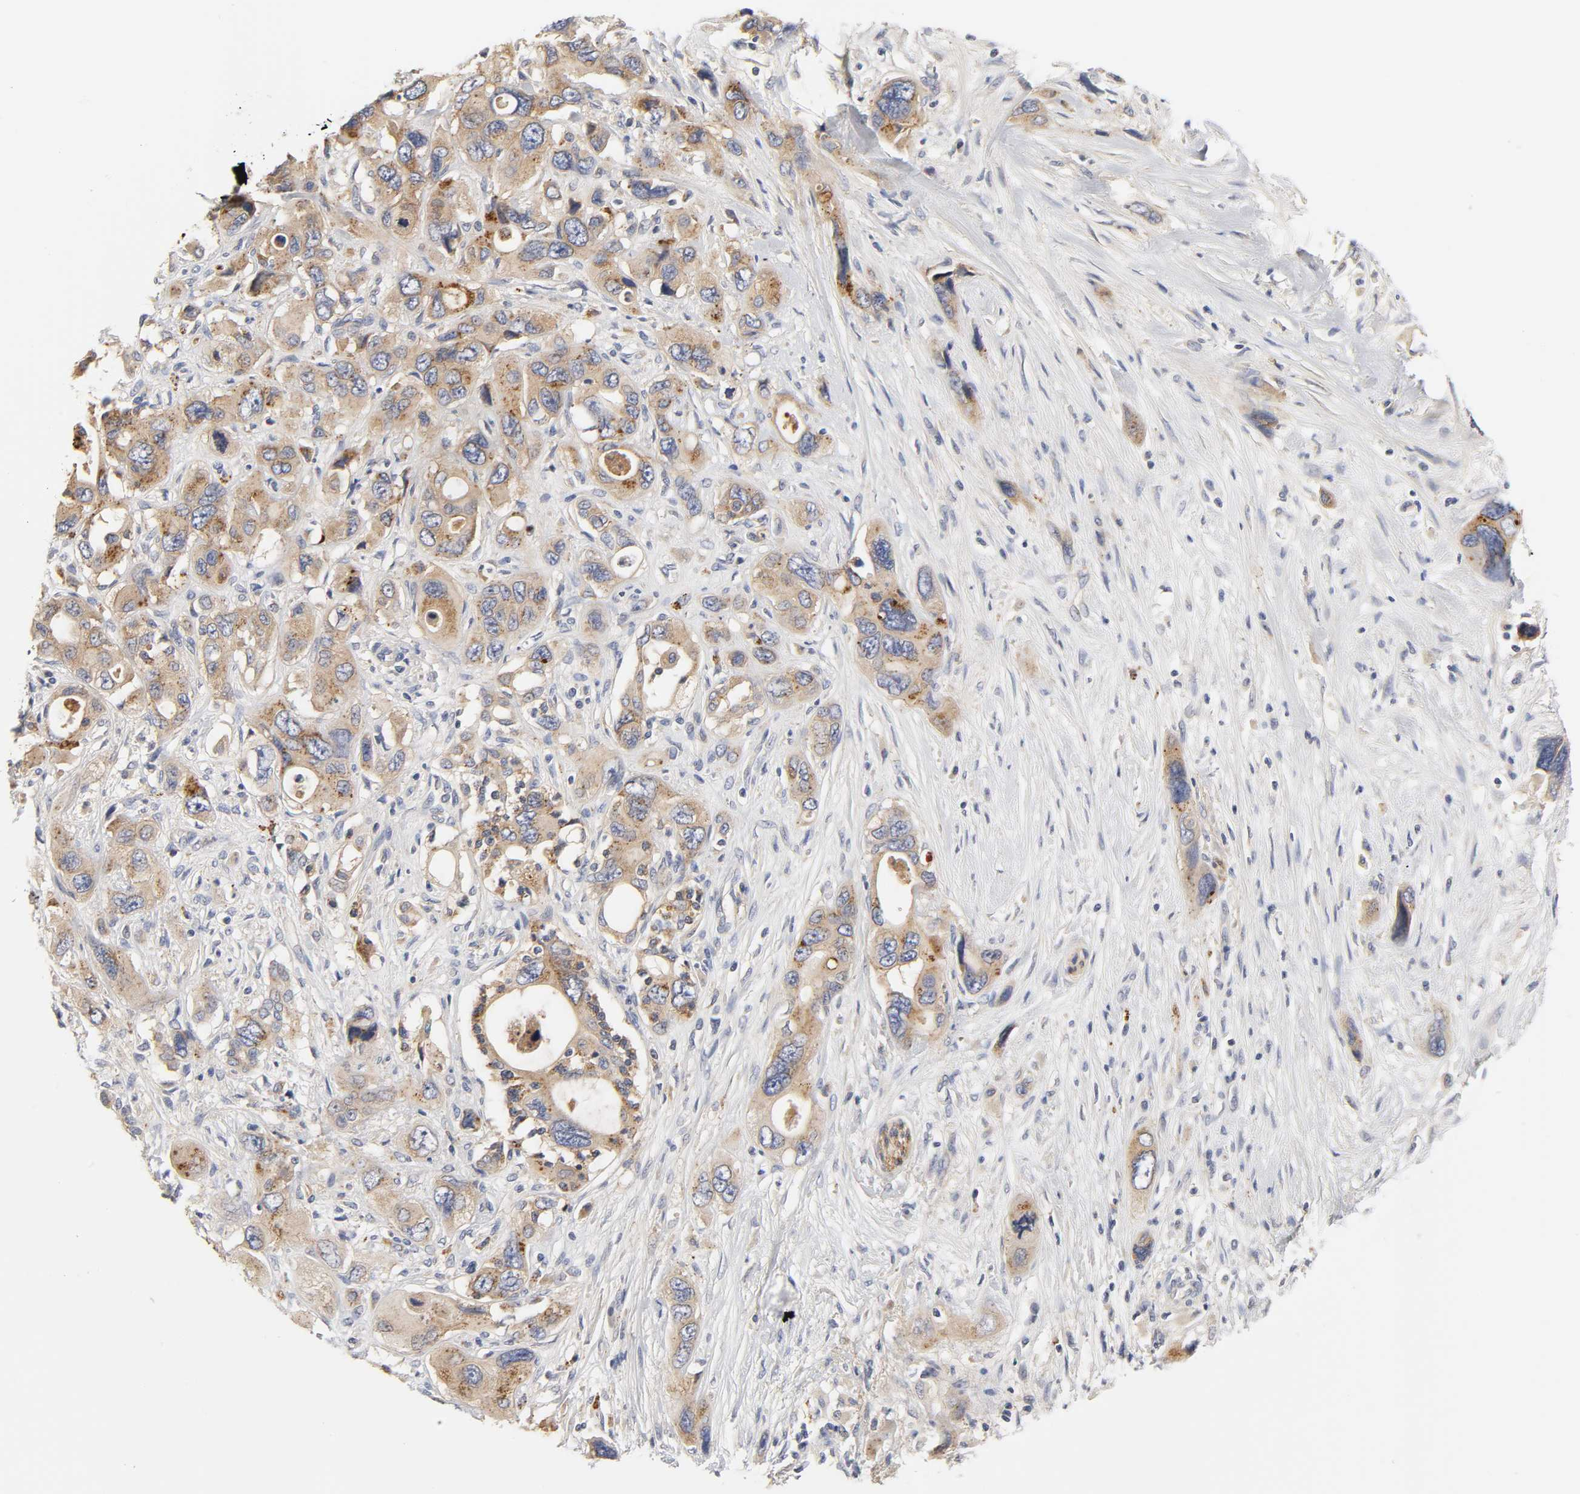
{"staining": {"intensity": "moderate", "quantity": ">75%", "location": "cytoplasmic/membranous"}, "tissue": "pancreatic cancer", "cell_type": "Tumor cells", "image_type": "cancer", "snomed": [{"axis": "morphology", "description": "Adenocarcinoma, NOS"}, {"axis": "topography", "description": "Pancreas"}], "caption": "This micrograph demonstrates immunohistochemistry staining of adenocarcinoma (pancreatic), with medium moderate cytoplasmic/membranous positivity in about >75% of tumor cells.", "gene": "C17orf75", "patient": {"sex": "male", "age": 46}}